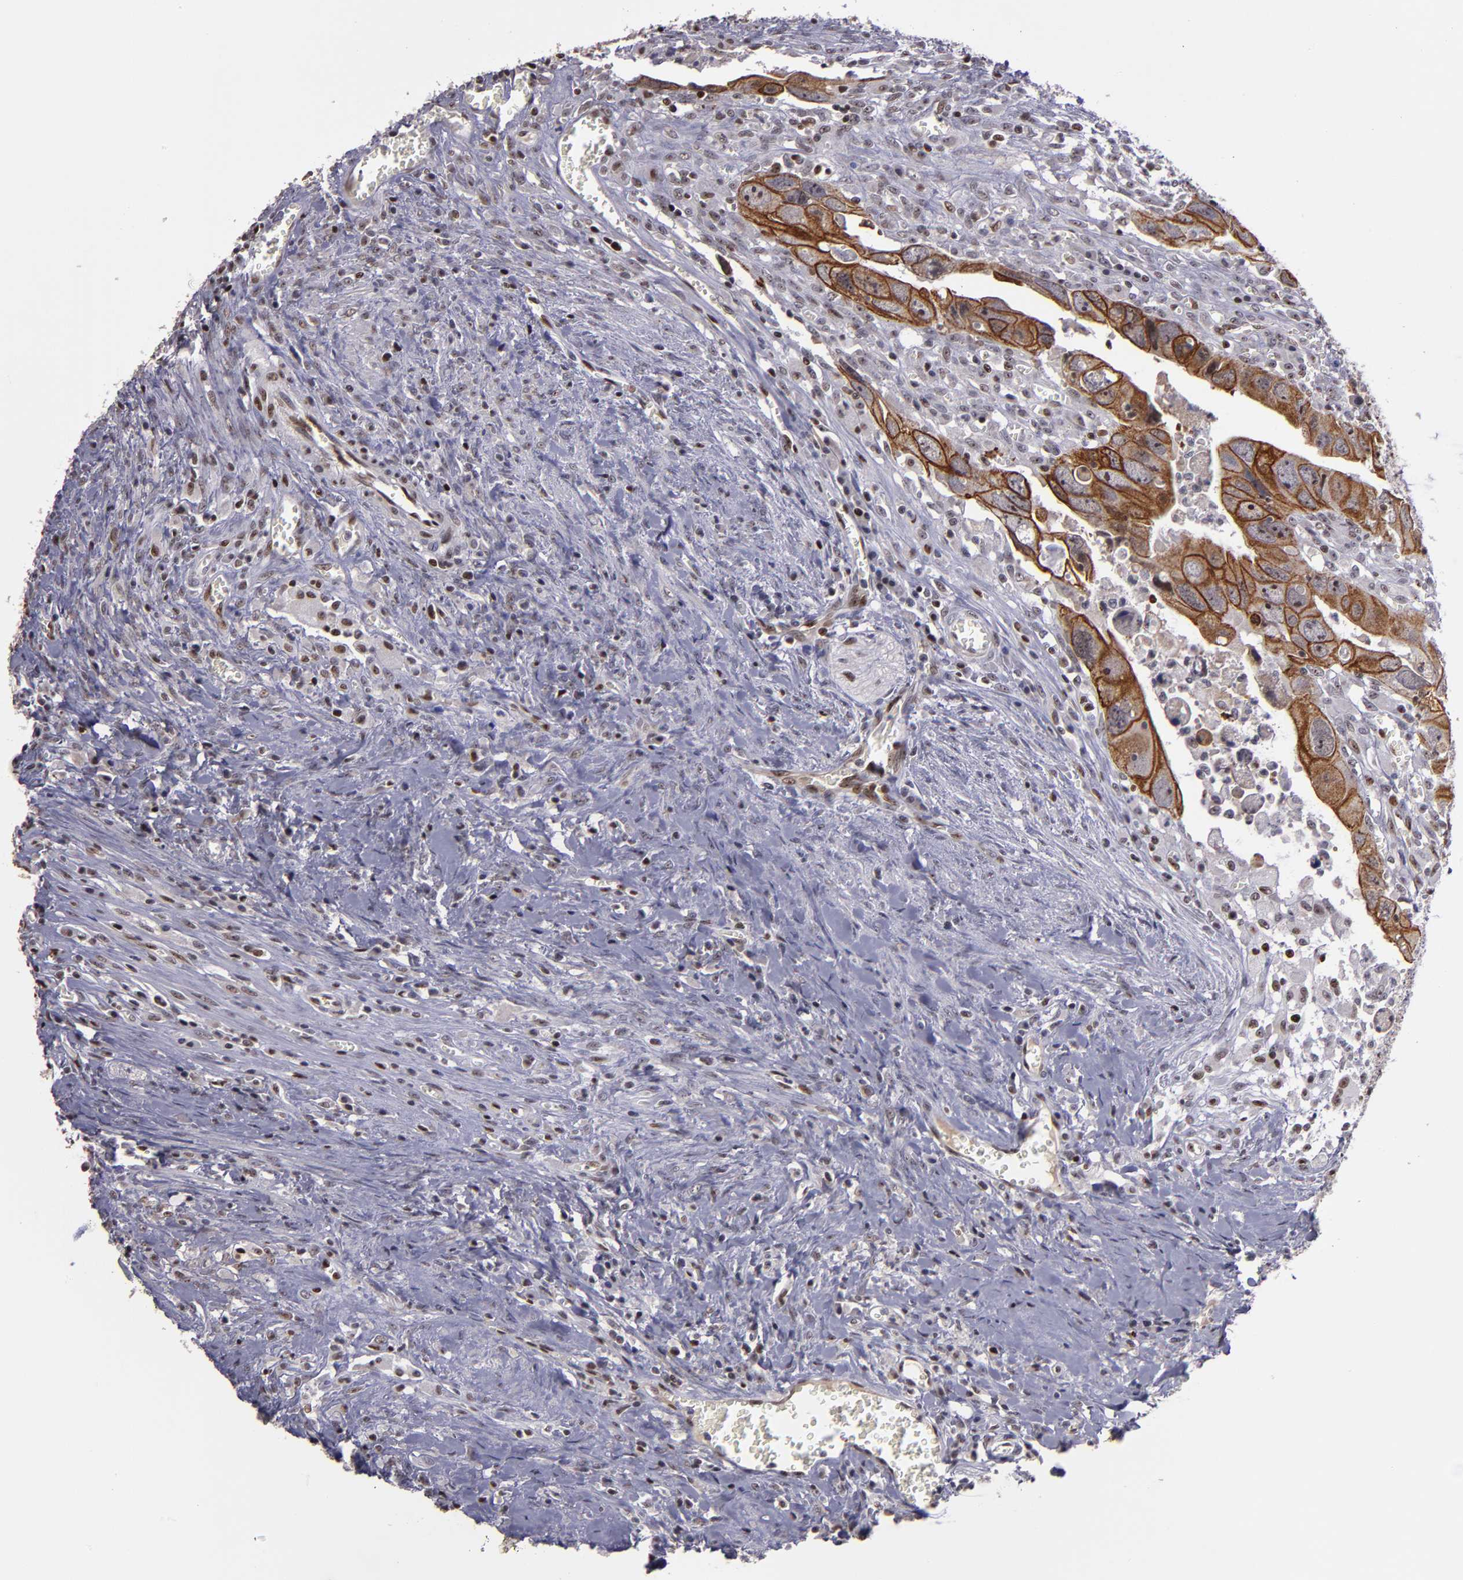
{"staining": {"intensity": "moderate", "quantity": ">75%", "location": "cytoplasmic/membranous,nuclear"}, "tissue": "colorectal cancer", "cell_type": "Tumor cells", "image_type": "cancer", "snomed": [{"axis": "morphology", "description": "Adenocarcinoma, NOS"}, {"axis": "topography", "description": "Rectum"}], "caption": "IHC (DAB (3,3'-diaminobenzidine)) staining of colorectal cancer shows moderate cytoplasmic/membranous and nuclear protein staining in about >75% of tumor cells.", "gene": "DDX24", "patient": {"sex": "male", "age": 70}}